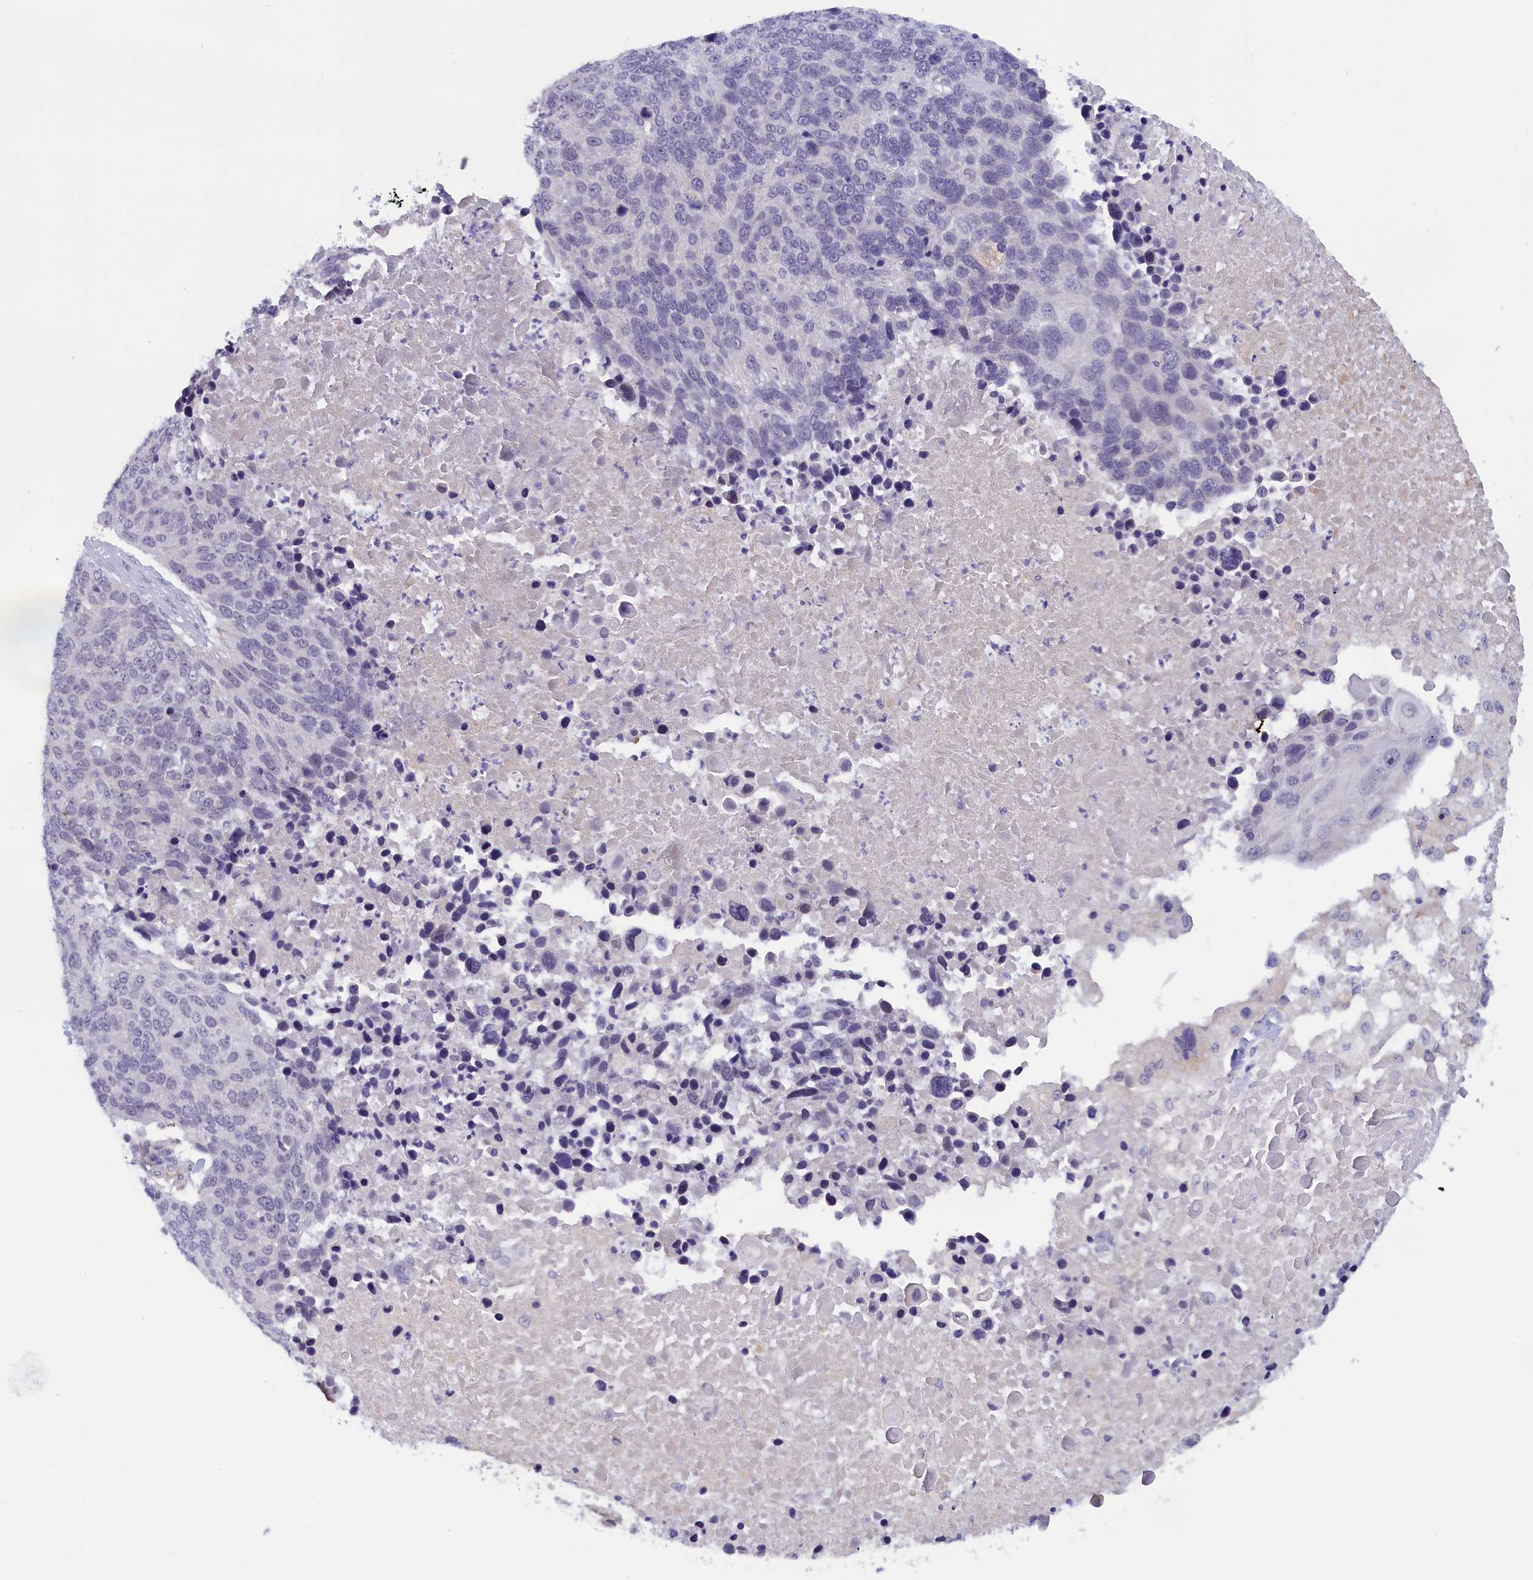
{"staining": {"intensity": "negative", "quantity": "none", "location": "none"}, "tissue": "lung cancer", "cell_type": "Tumor cells", "image_type": "cancer", "snomed": [{"axis": "morphology", "description": "Normal tissue, NOS"}, {"axis": "morphology", "description": "Squamous cell carcinoma, NOS"}, {"axis": "topography", "description": "Lymph node"}, {"axis": "topography", "description": "Lung"}], "caption": "Micrograph shows no protein staining in tumor cells of lung cancer tissue.", "gene": "IGFALS", "patient": {"sex": "male", "age": 66}}